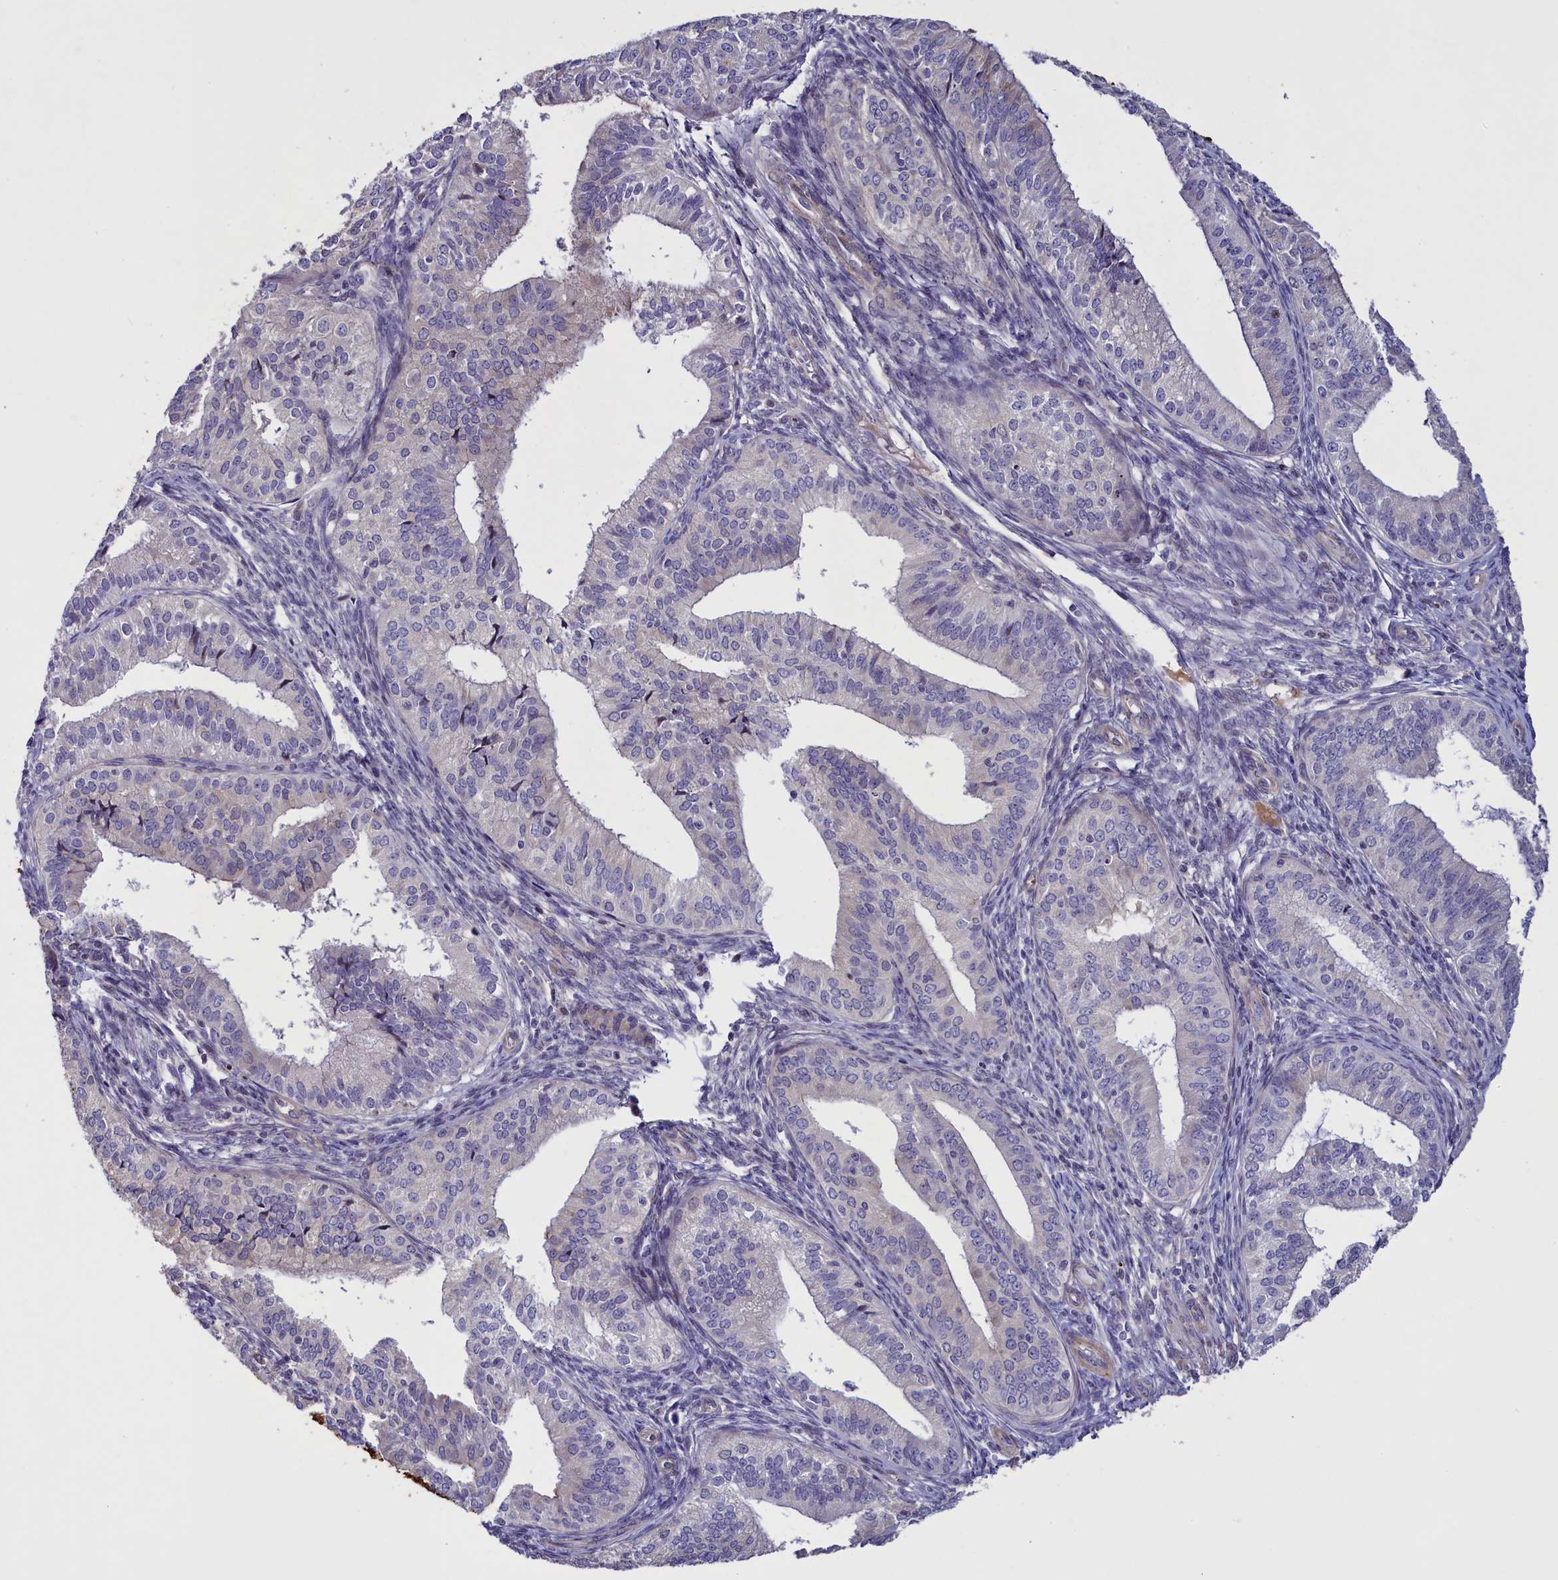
{"staining": {"intensity": "negative", "quantity": "none", "location": "none"}, "tissue": "endometrial cancer", "cell_type": "Tumor cells", "image_type": "cancer", "snomed": [{"axis": "morphology", "description": "Adenocarcinoma, NOS"}, {"axis": "topography", "description": "Endometrium"}], "caption": "IHC photomicrograph of neoplastic tissue: endometrial cancer (adenocarcinoma) stained with DAB shows no significant protein staining in tumor cells. (Brightfield microscopy of DAB (3,3'-diaminobenzidine) immunohistochemistry at high magnification).", "gene": "MAN2C1", "patient": {"sex": "female", "age": 50}}